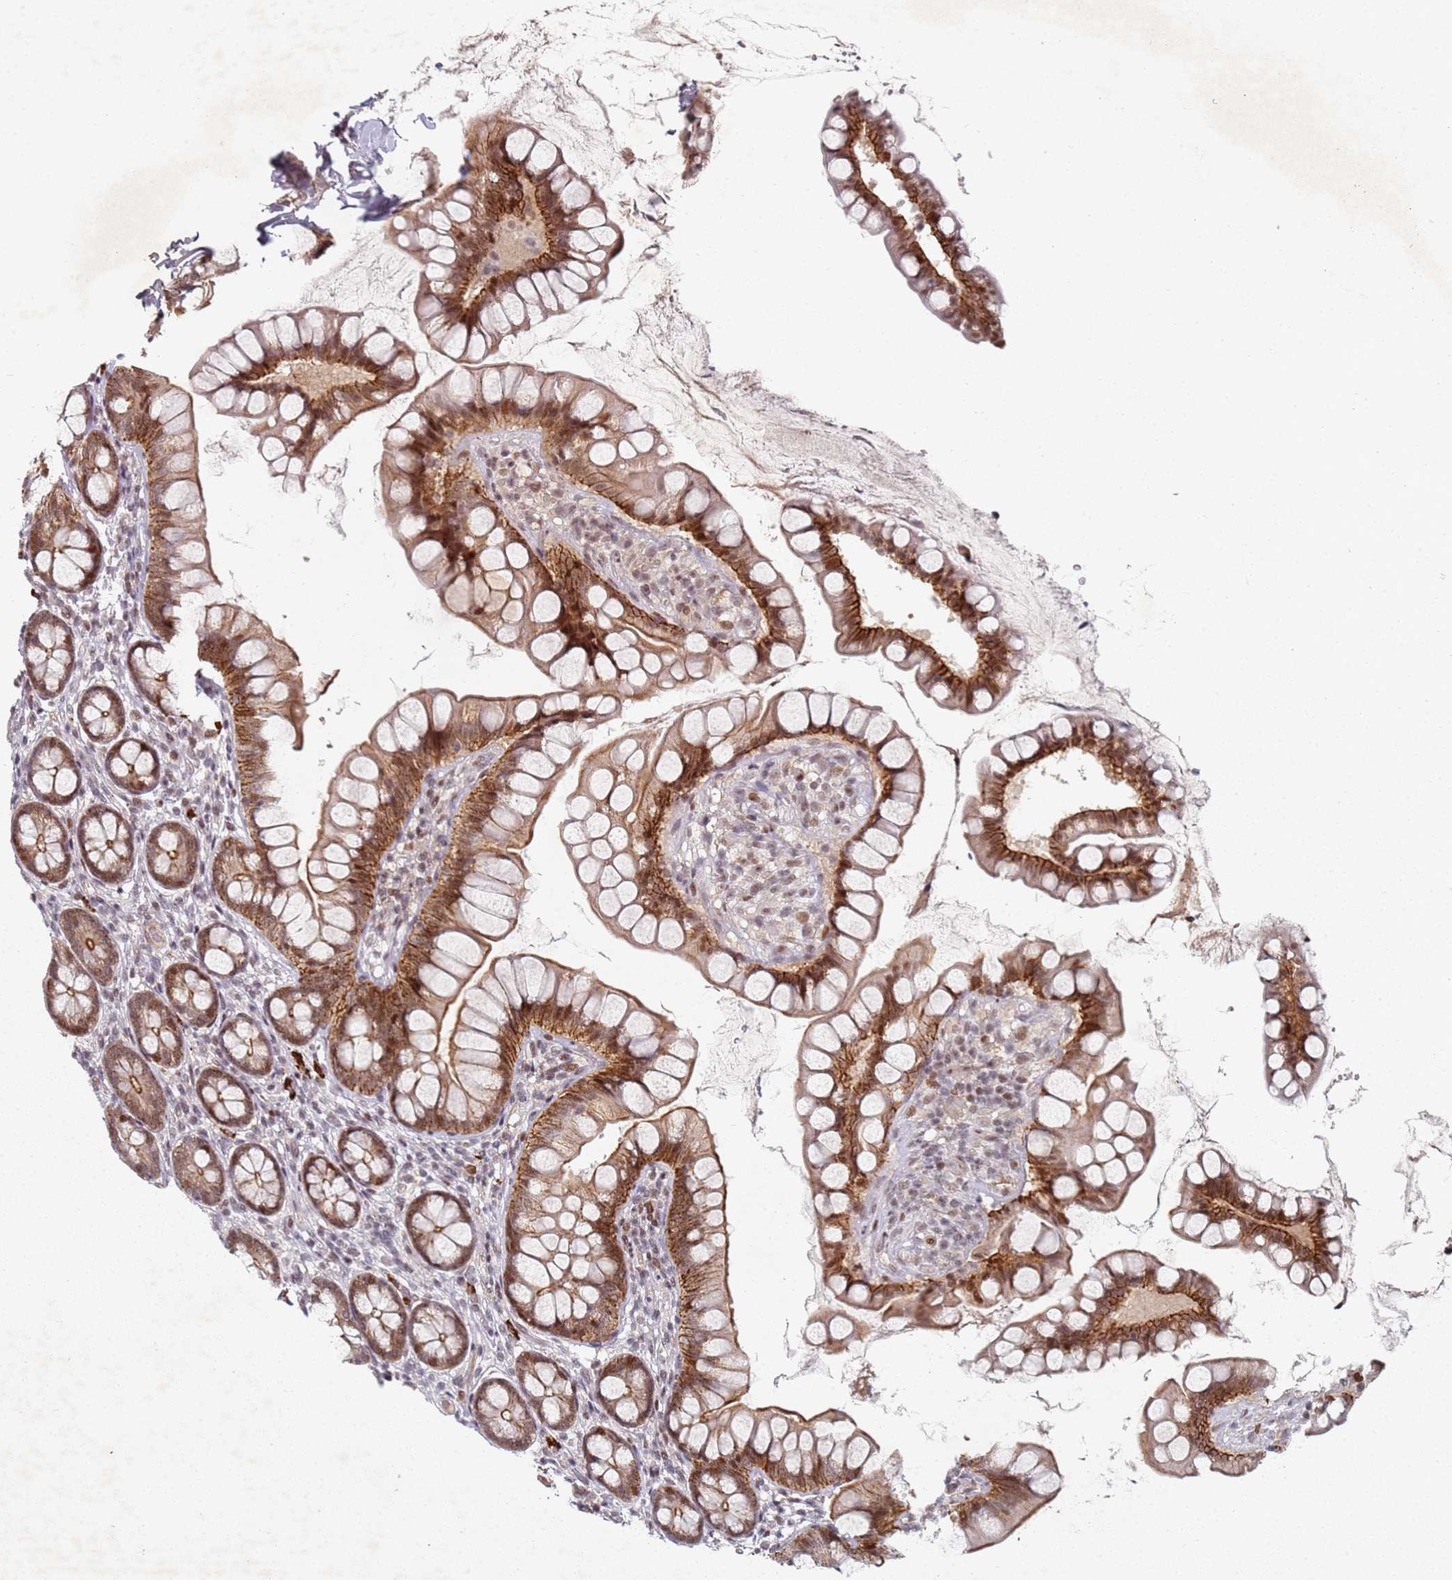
{"staining": {"intensity": "strong", "quantity": ">75%", "location": "cytoplasmic/membranous,nuclear"}, "tissue": "small intestine", "cell_type": "Glandular cells", "image_type": "normal", "snomed": [{"axis": "morphology", "description": "Normal tissue, NOS"}, {"axis": "topography", "description": "Small intestine"}], "caption": "Immunohistochemistry (IHC) of unremarkable small intestine shows high levels of strong cytoplasmic/membranous,nuclear expression in approximately >75% of glandular cells. The staining is performed using DAB (3,3'-diaminobenzidine) brown chromogen to label protein expression. The nuclei are counter-stained blue using hematoxylin.", "gene": "ATF6B", "patient": {"sex": "male", "age": 70}}